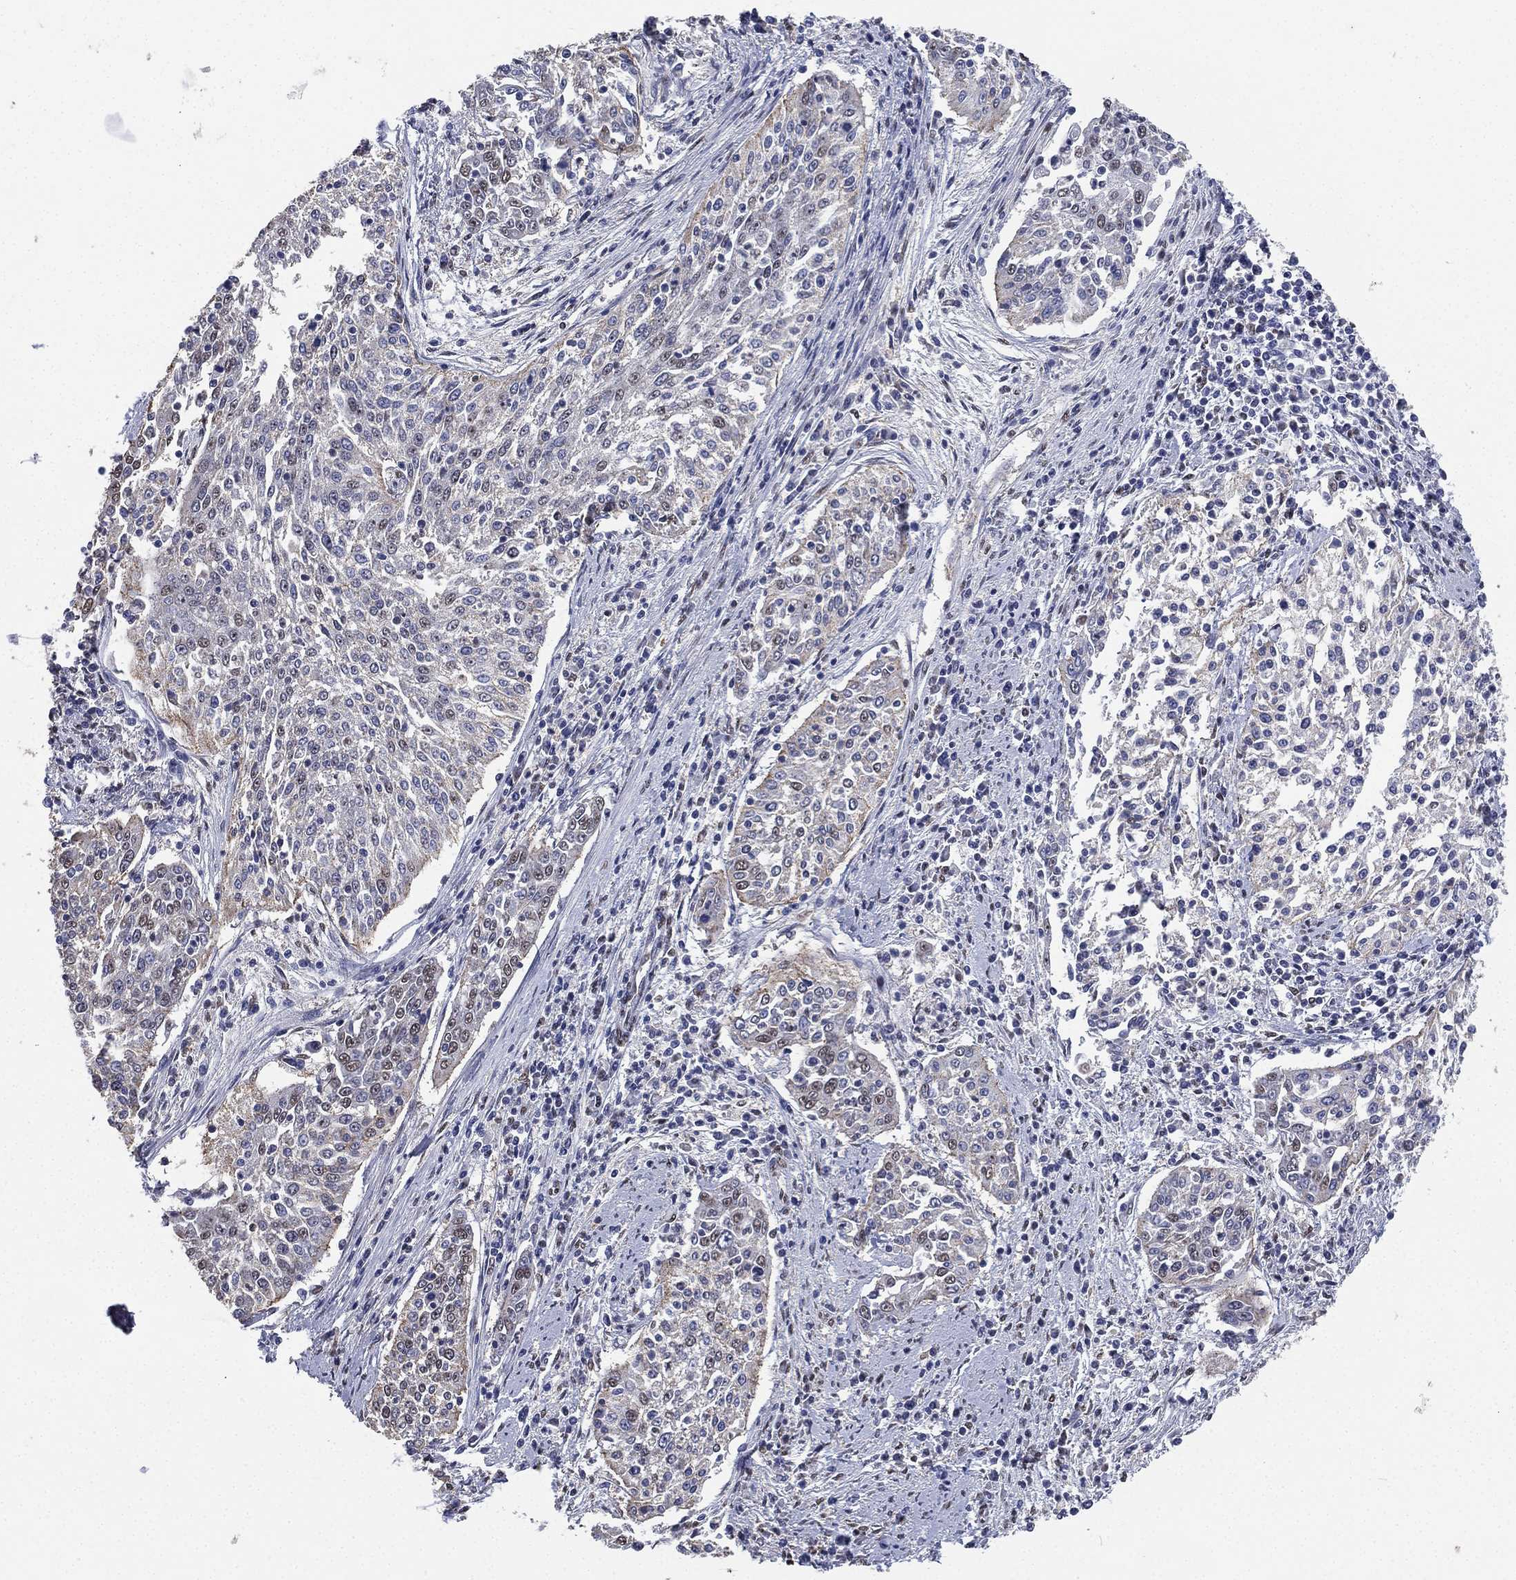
{"staining": {"intensity": "weak", "quantity": "<25%", "location": "nuclear"}, "tissue": "cervical cancer", "cell_type": "Tumor cells", "image_type": "cancer", "snomed": [{"axis": "morphology", "description": "Squamous cell carcinoma, NOS"}, {"axis": "topography", "description": "Cervix"}], "caption": "This is an IHC image of human cervical squamous cell carcinoma. There is no positivity in tumor cells.", "gene": "ALDH7A1", "patient": {"sex": "female", "age": 41}}